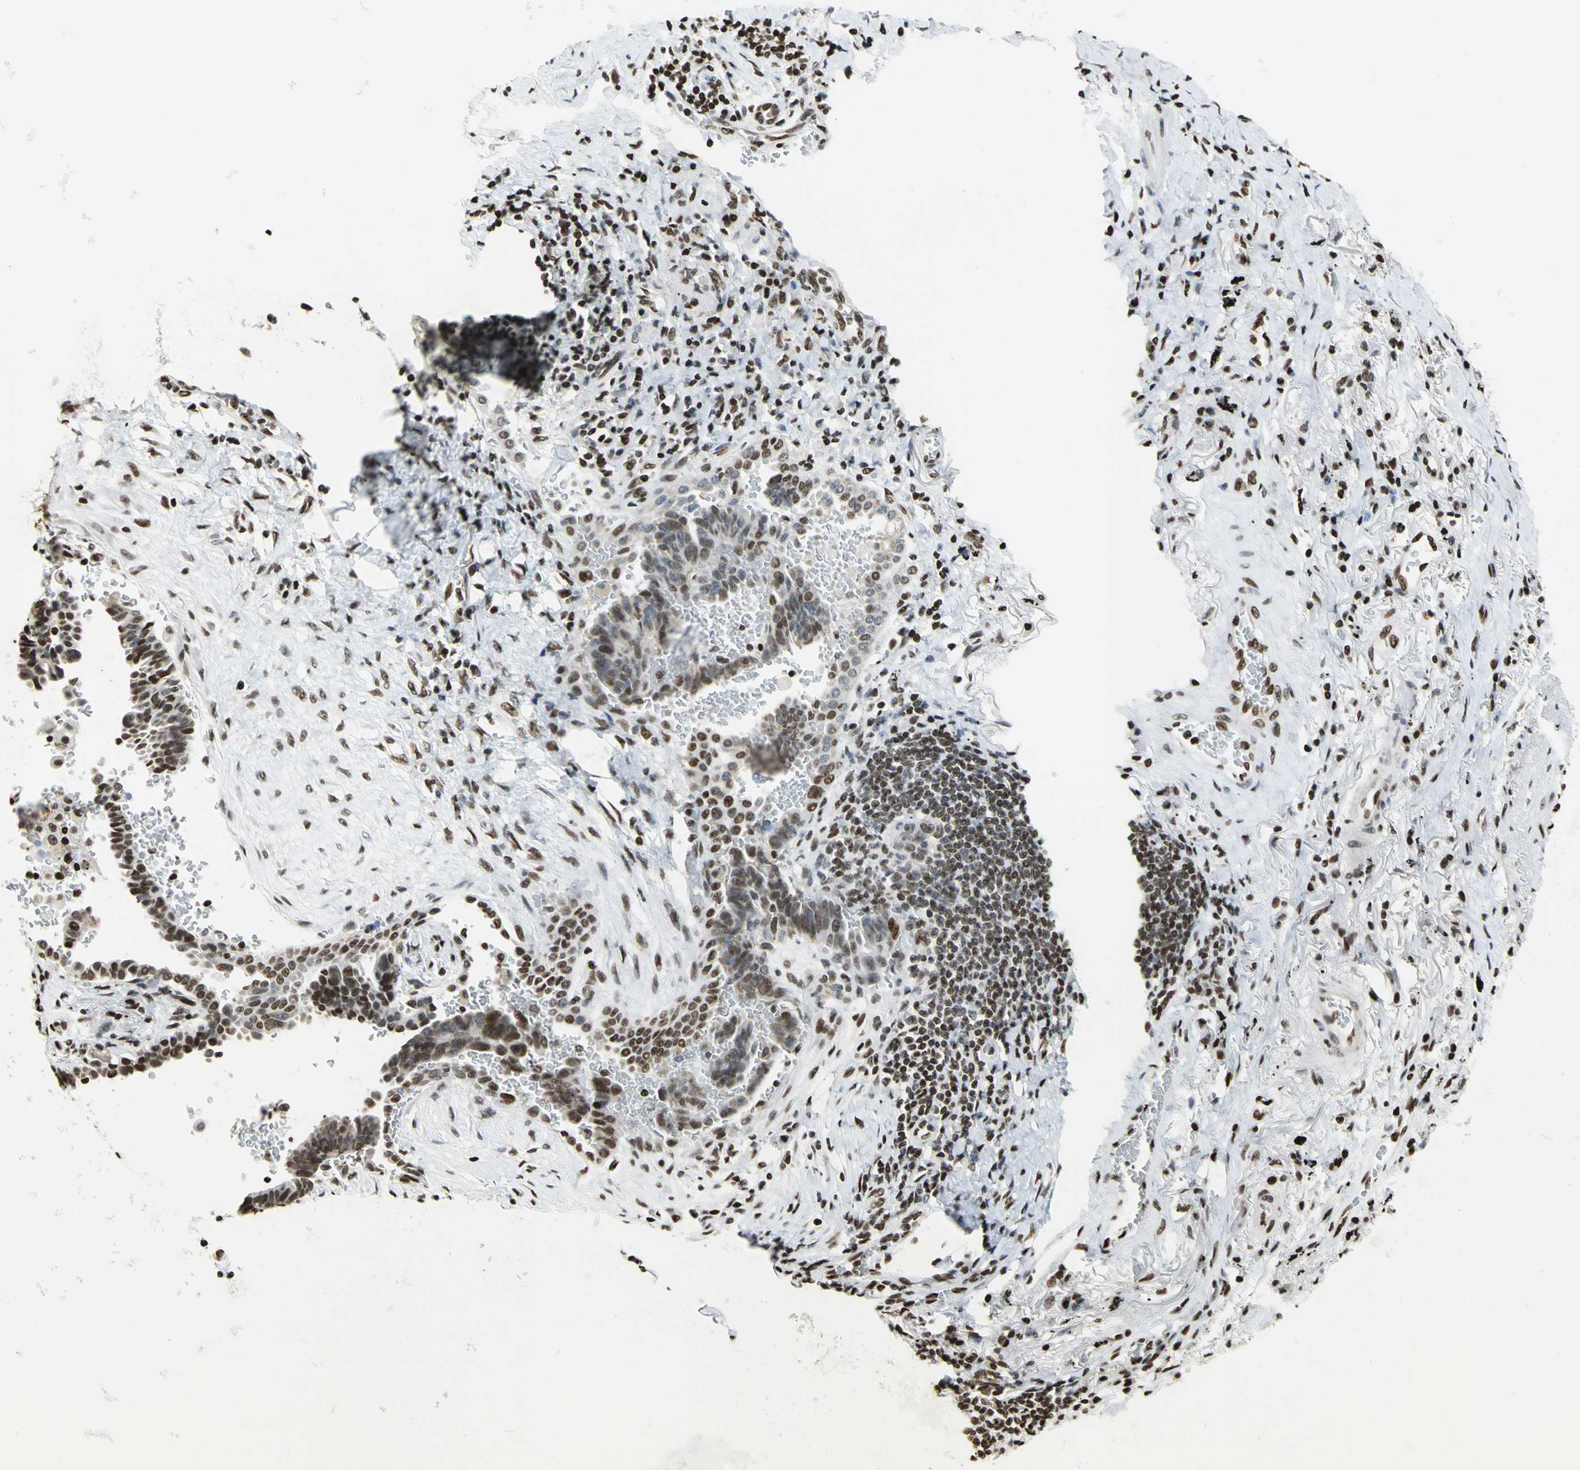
{"staining": {"intensity": "strong", "quantity": ">75%", "location": "nuclear"}, "tissue": "lung cancer", "cell_type": "Tumor cells", "image_type": "cancer", "snomed": [{"axis": "morphology", "description": "Adenocarcinoma, NOS"}, {"axis": "topography", "description": "Lung"}], "caption": "High-magnification brightfield microscopy of lung cancer (adenocarcinoma) stained with DAB (3,3'-diaminobenzidine) (brown) and counterstained with hematoxylin (blue). tumor cells exhibit strong nuclear staining is identified in about>75% of cells.", "gene": "HMGB1", "patient": {"sex": "female", "age": 64}}